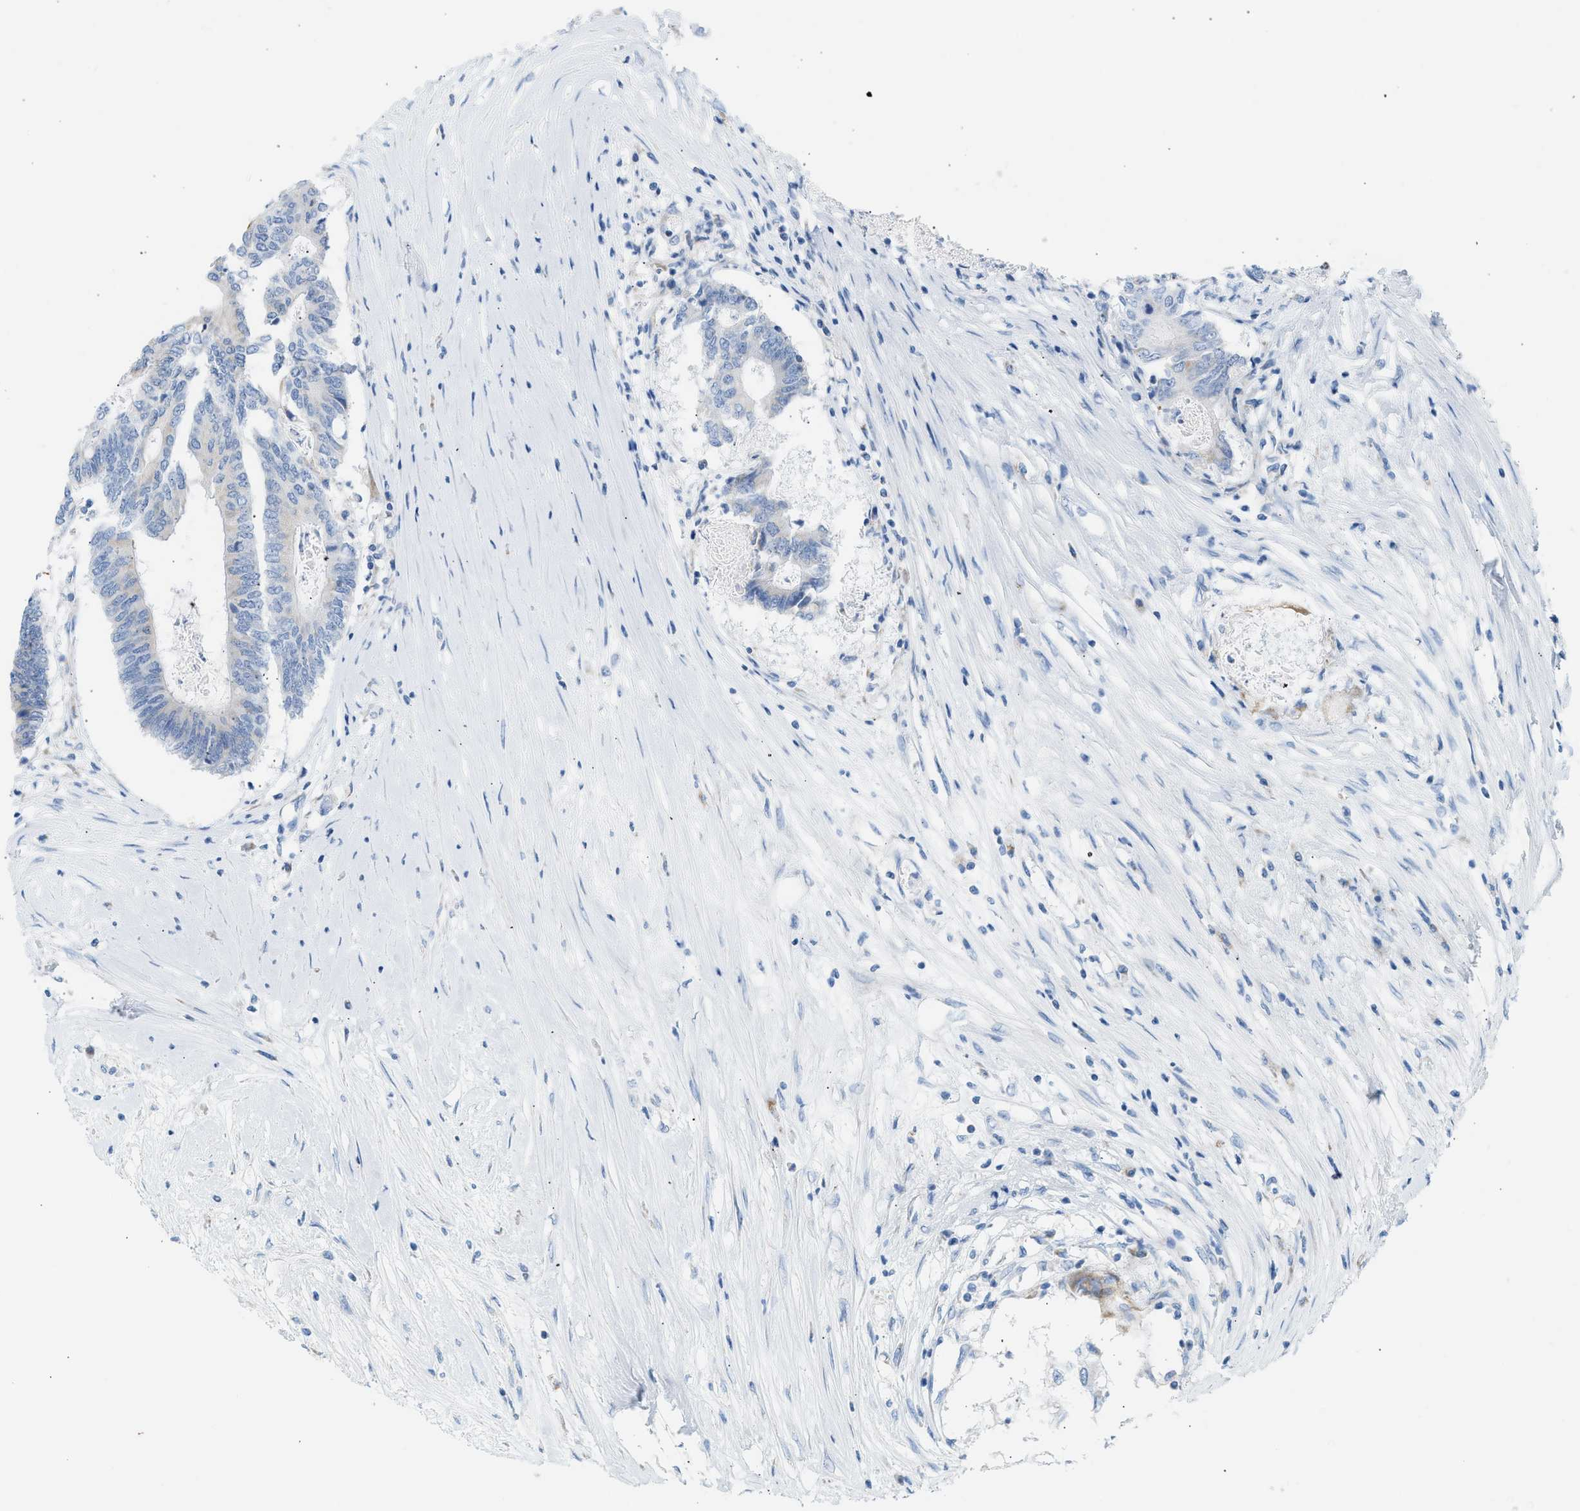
{"staining": {"intensity": "weak", "quantity": "<25%", "location": "cytoplasmic/membranous"}, "tissue": "colorectal cancer", "cell_type": "Tumor cells", "image_type": "cancer", "snomed": [{"axis": "morphology", "description": "Adenocarcinoma, NOS"}, {"axis": "topography", "description": "Rectum"}], "caption": "A high-resolution histopathology image shows immunohistochemistry (IHC) staining of colorectal cancer, which reveals no significant positivity in tumor cells. (DAB (3,3'-diaminobenzidine) immunohistochemistry, high magnification).", "gene": "NDUFS8", "patient": {"sex": "male", "age": 63}}